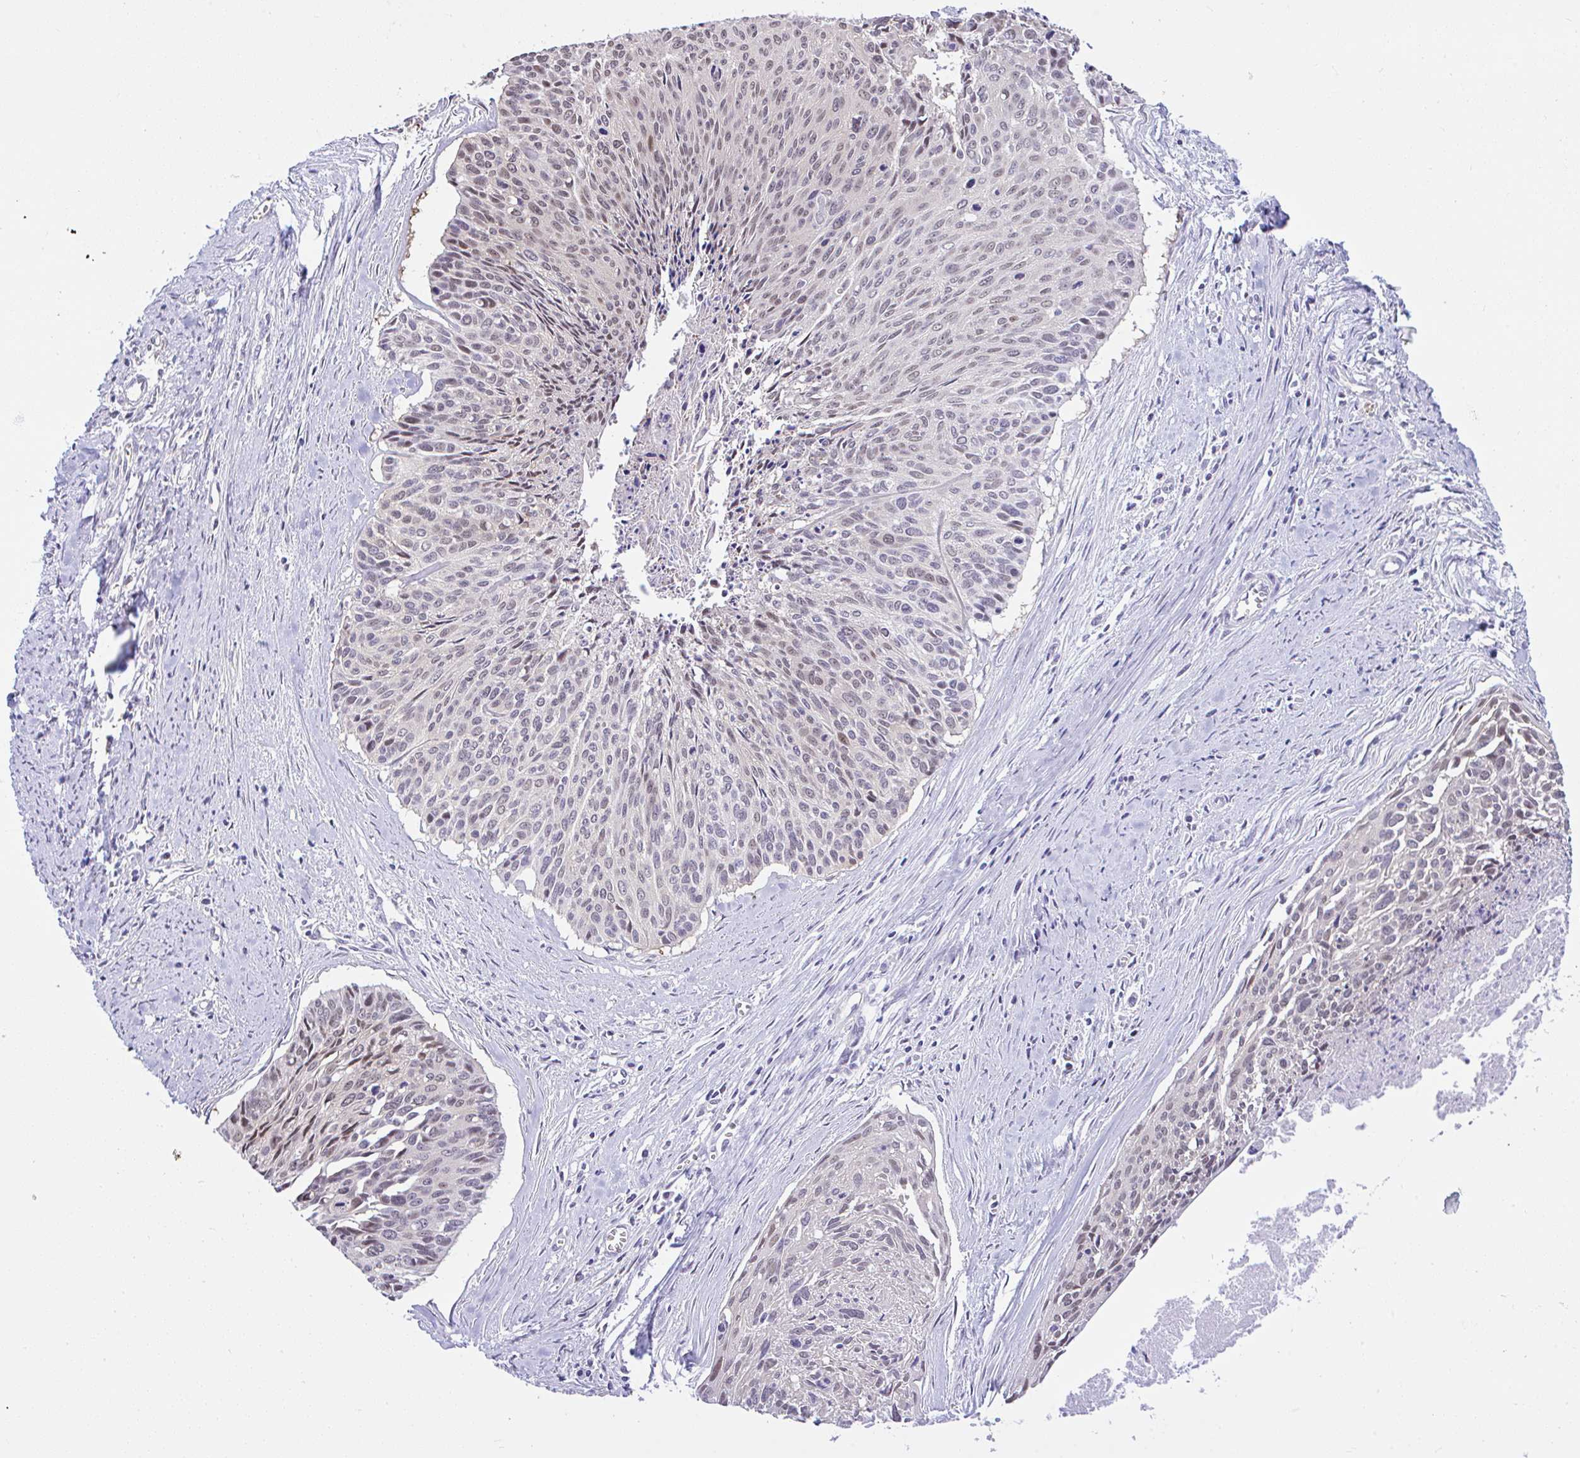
{"staining": {"intensity": "weak", "quantity": "25%-75%", "location": "nuclear"}, "tissue": "cervical cancer", "cell_type": "Tumor cells", "image_type": "cancer", "snomed": [{"axis": "morphology", "description": "Squamous cell carcinoma, NOS"}, {"axis": "topography", "description": "Cervix"}], "caption": "Protein positivity by IHC shows weak nuclear staining in approximately 25%-75% of tumor cells in squamous cell carcinoma (cervical).", "gene": "ZNF485", "patient": {"sex": "female", "age": 55}}